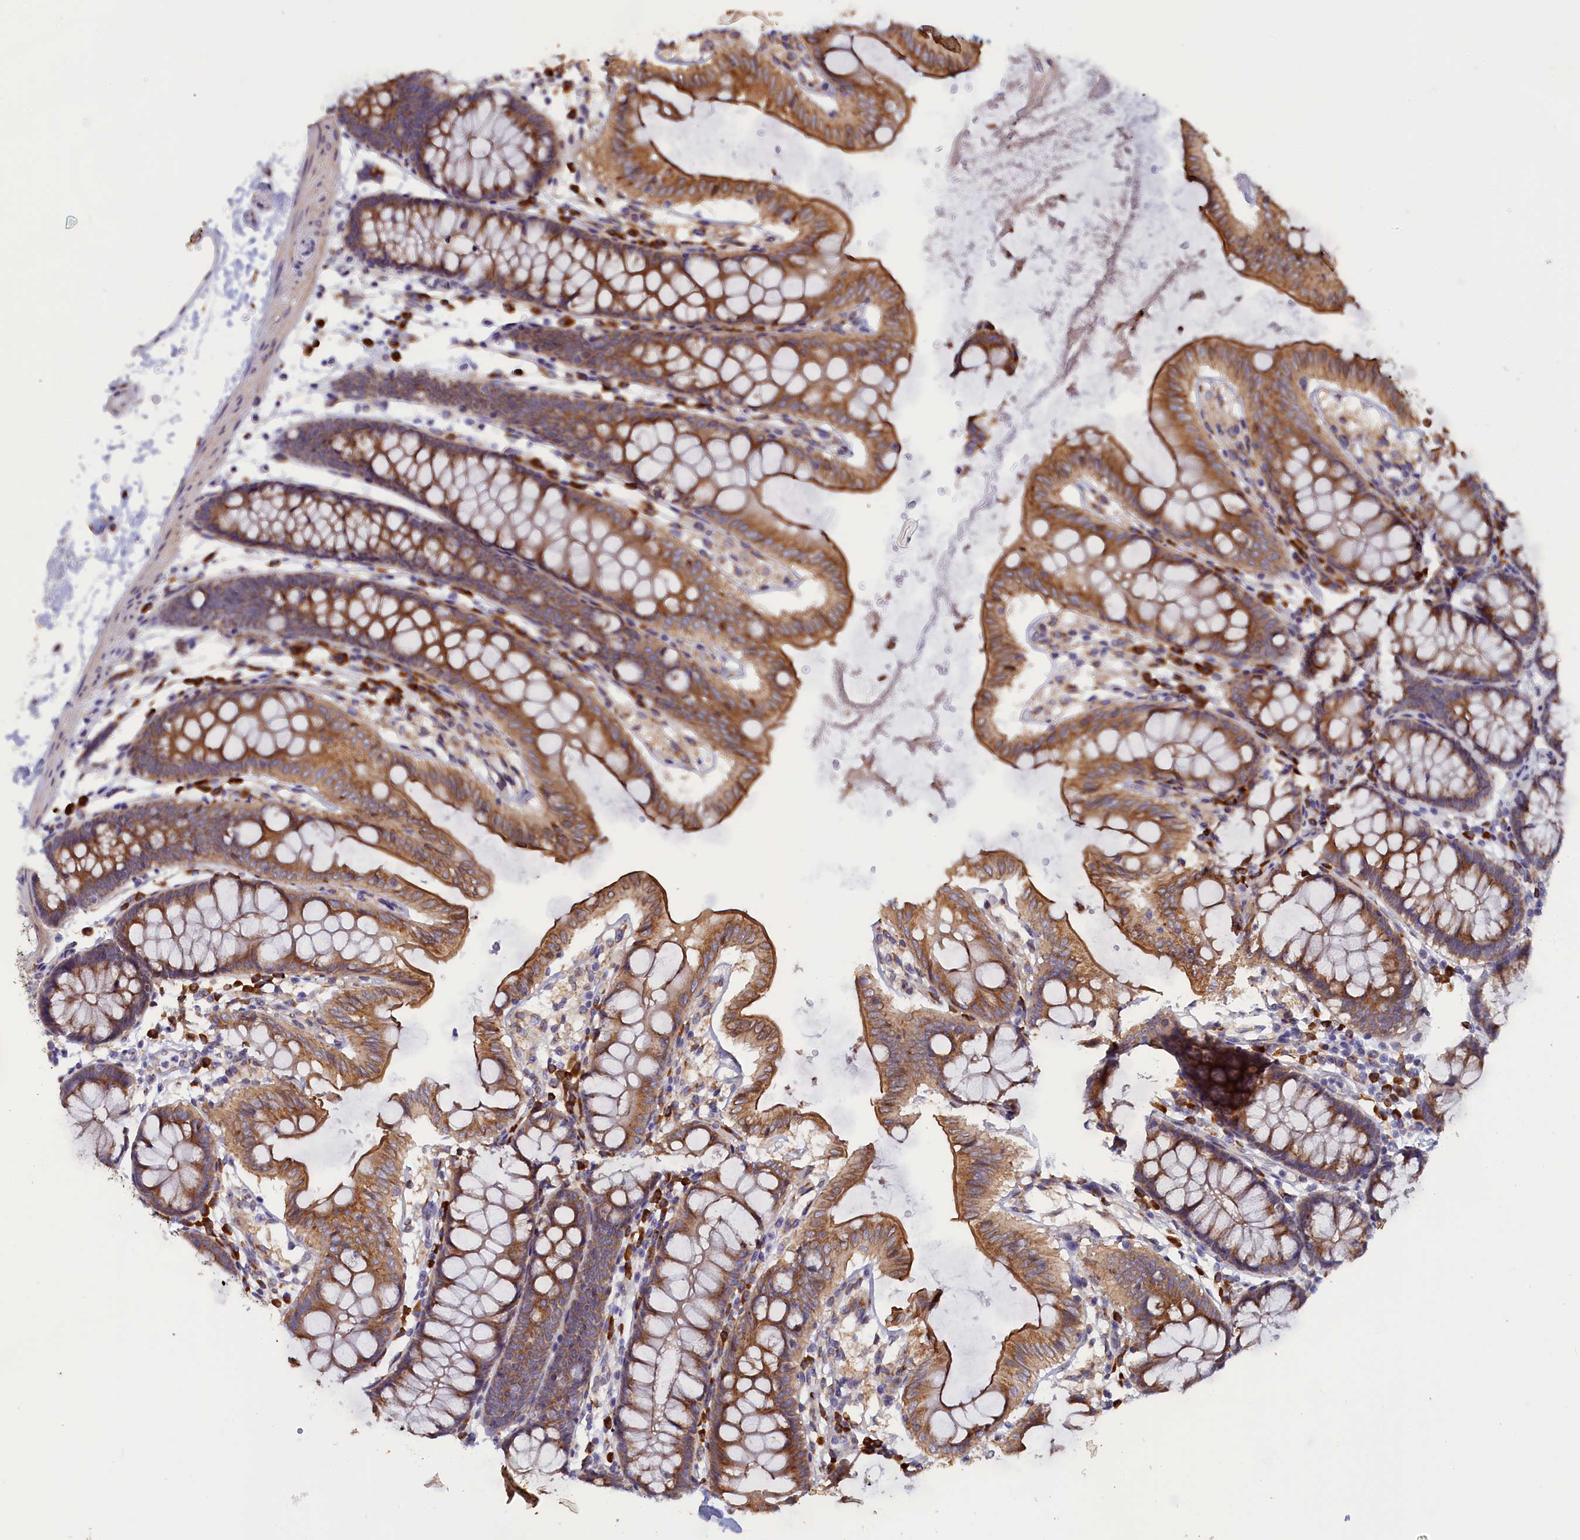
{"staining": {"intensity": "weak", "quantity": ">75%", "location": "cytoplasmic/membranous"}, "tissue": "colon", "cell_type": "Endothelial cells", "image_type": "normal", "snomed": [{"axis": "morphology", "description": "Normal tissue, NOS"}, {"axis": "topography", "description": "Colon"}], "caption": "Weak cytoplasmic/membranous positivity for a protein is present in approximately >75% of endothelial cells of unremarkable colon using immunohistochemistry (IHC).", "gene": "CCDC68", "patient": {"sex": "male", "age": 75}}